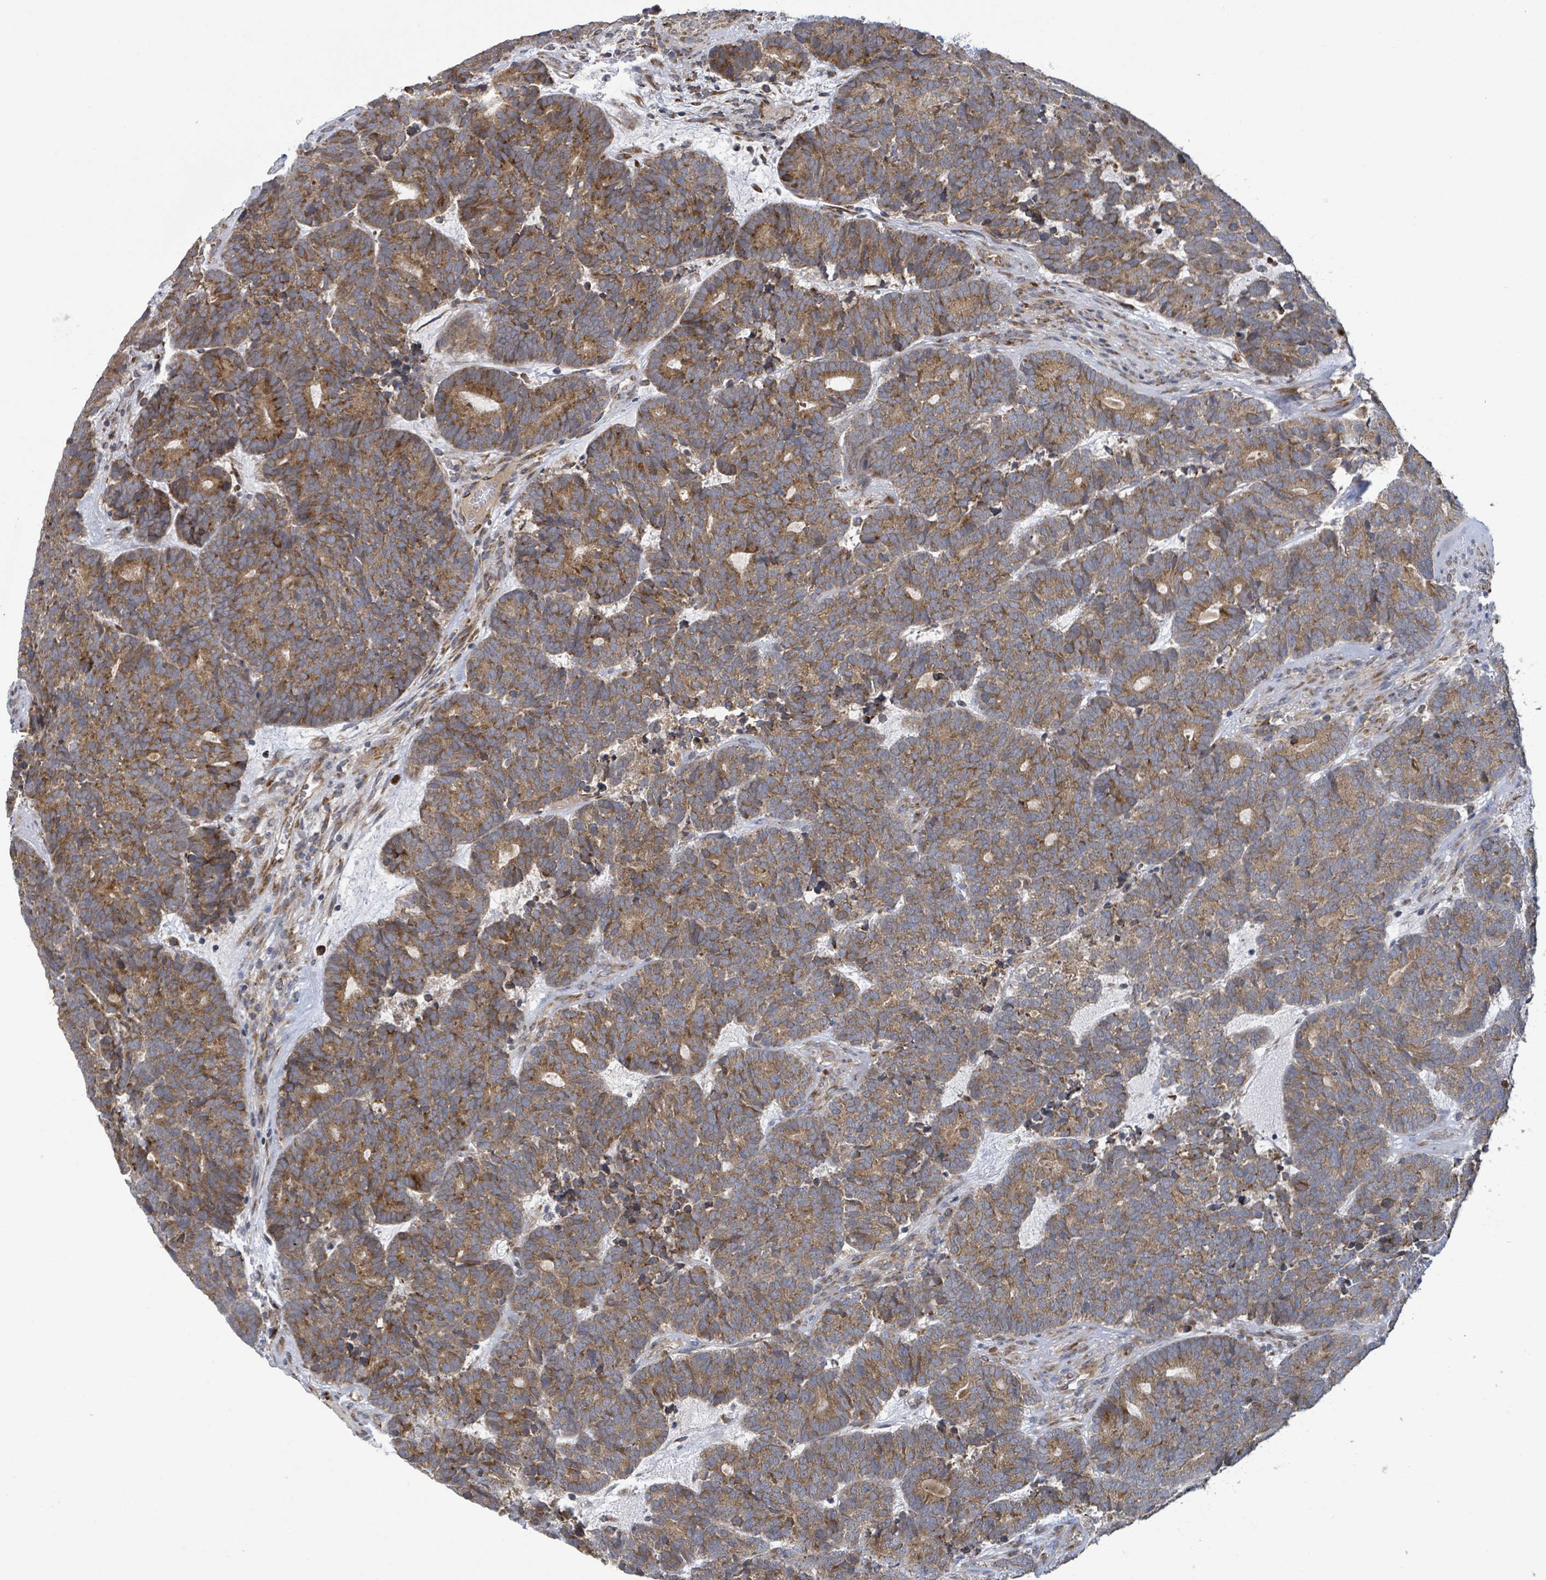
{"staining": {"intensity": "moderate", "quantity": ">75%", "location": "cytoplasmic/membranous"}, "tissue": "head and neck cancer", "cell_type": "Tumor cells", "image_type": "cancer", "snomed": [{"axis": "morphology", "description": "Adenocarcinoma, NOS"}, {"axis": "topography", "description": "Head-Neck"}], "caption": "Adenocarcinoma (head and neck) stained for a protein displays moderate cytoplasmic/membranous positivity in tumor cells.", "gene": "NOMO1", "patient": {"sex": "female", "age": 81}}